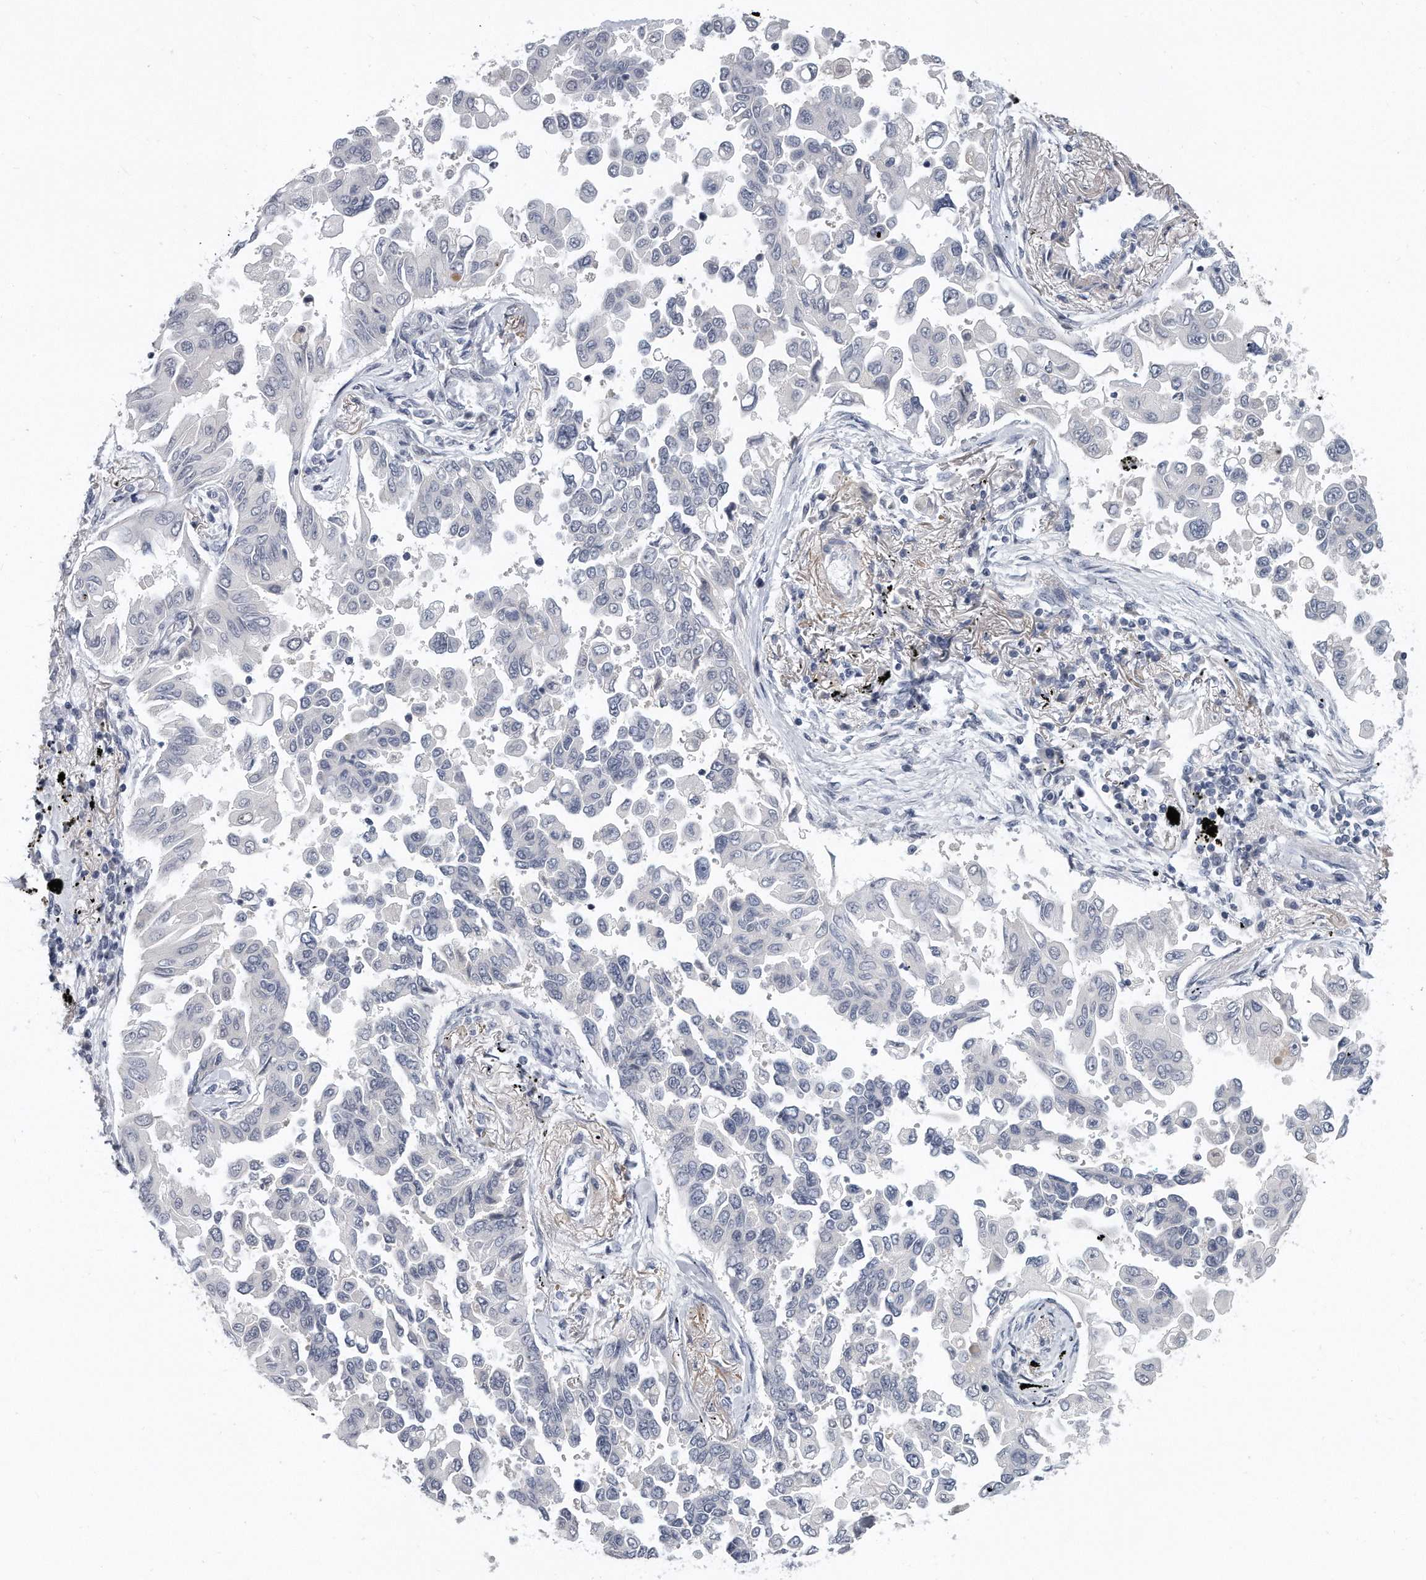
{"staining": {"intensity": "negative", "quantity": "none", "location": "none"}, "tissue": "lung cancer", "cell_type": "Tumor cells", "image_type": "cancer", "snomed": [{"axis": "morphology", "description": "Adenocarcinoma, NOS"}, {"axis": "topography", "description": "Lung"}], "caption": "An image of human adenocarcinoma (lung) is negative for staining in tumor cells.", "gene": "KLHL7", "patient": {"sex": "female", "age": 67}}